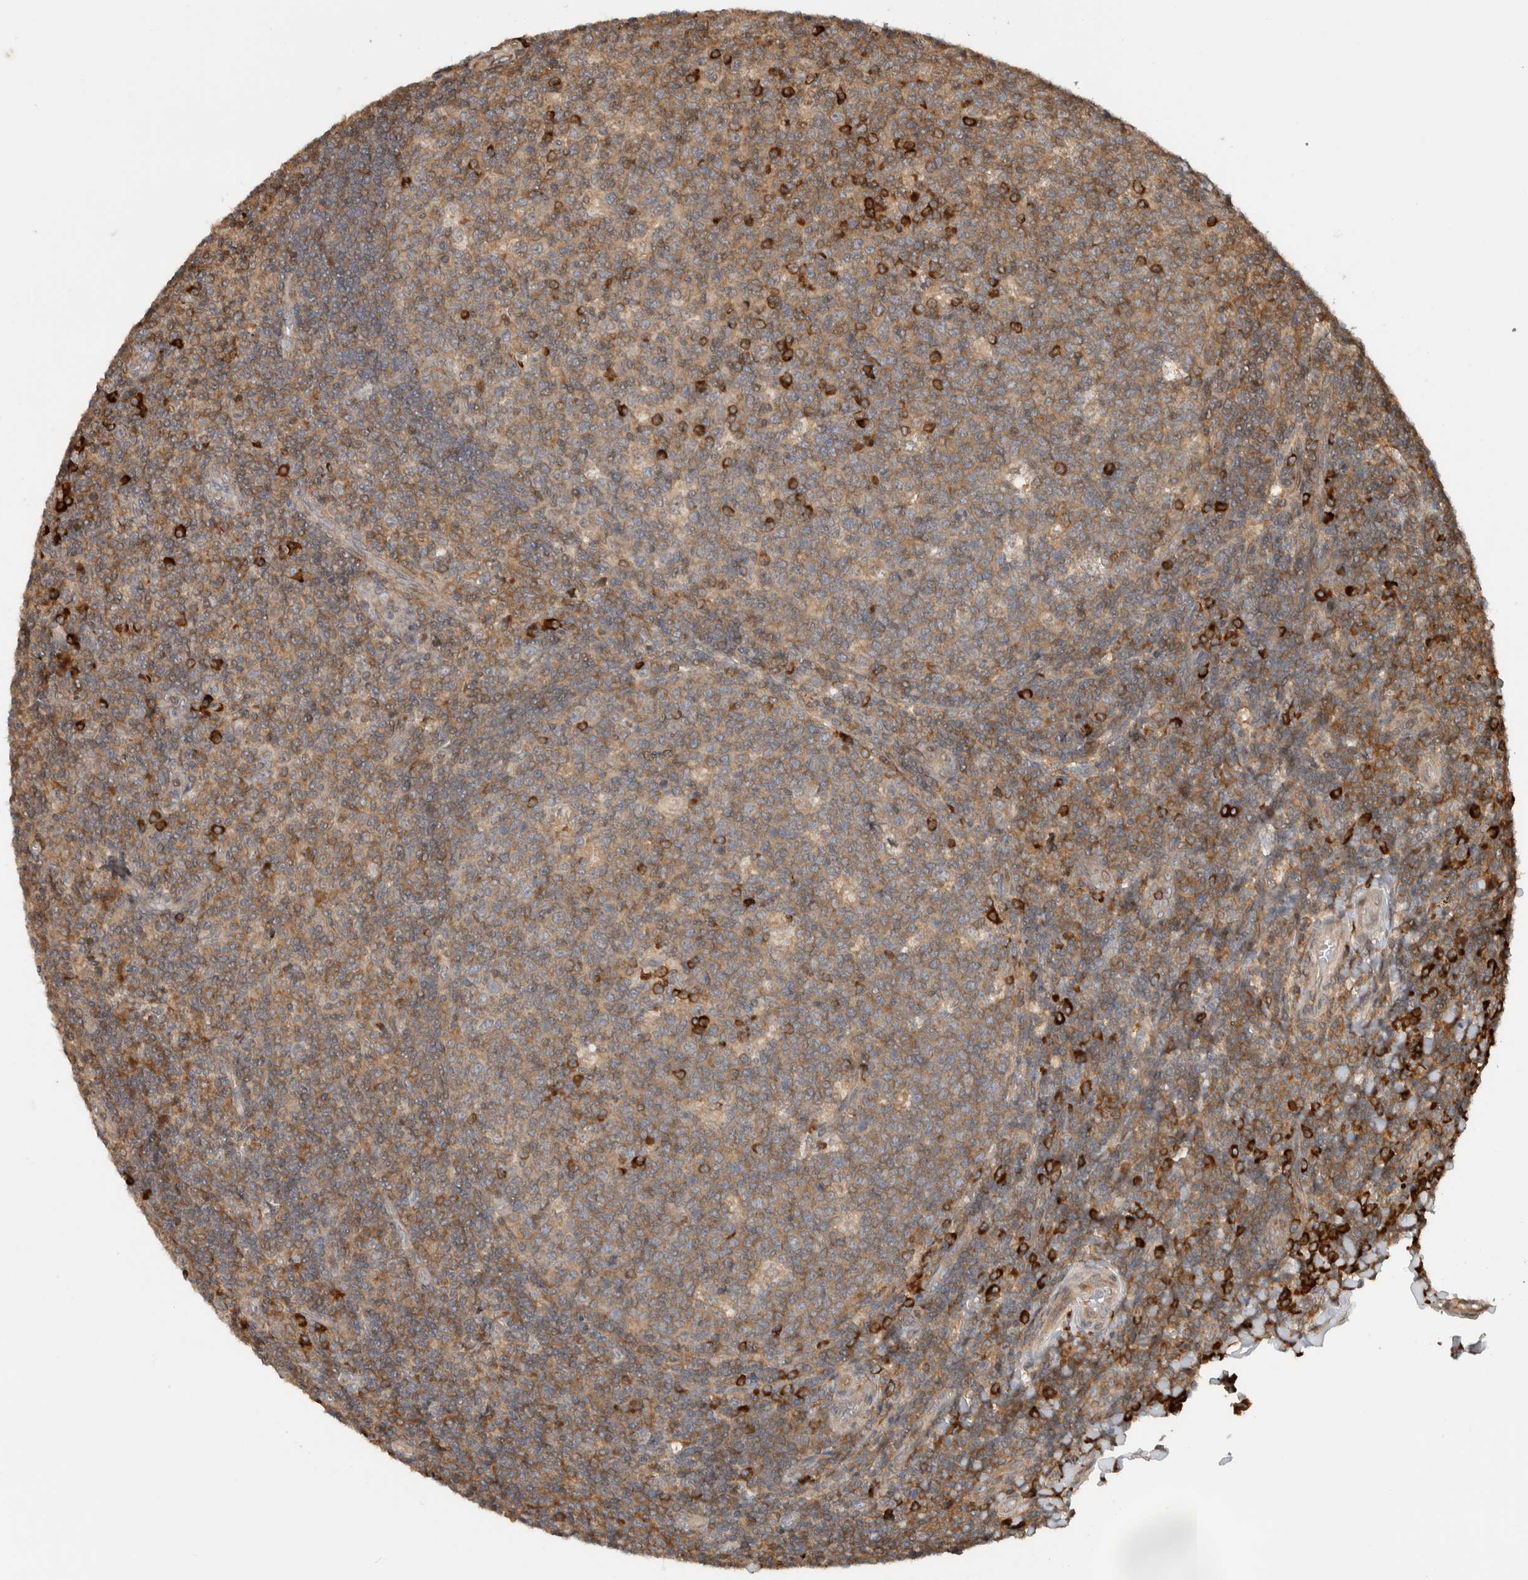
{"staining": {"intensity": "moderate", "quantity": ">75%", "location": "cytoplasmic/membranous"}, "tissue": "tonsil", "cell_type": "Germinal center cells", "image_type": "normal", "snomed": [{"axis": "morphology", "description": "Normal tissue, NOS"}, {"axis": "topography", "description": "Tonsil"}], "caption": "Human tonsil stained for a protein (brown) reveals moderate cytoplasmic/membranous positive staining in approximately >75% of germinal center cells.", "gene": "CNTROB", "patient": {"sex": "female", "age": 19}}